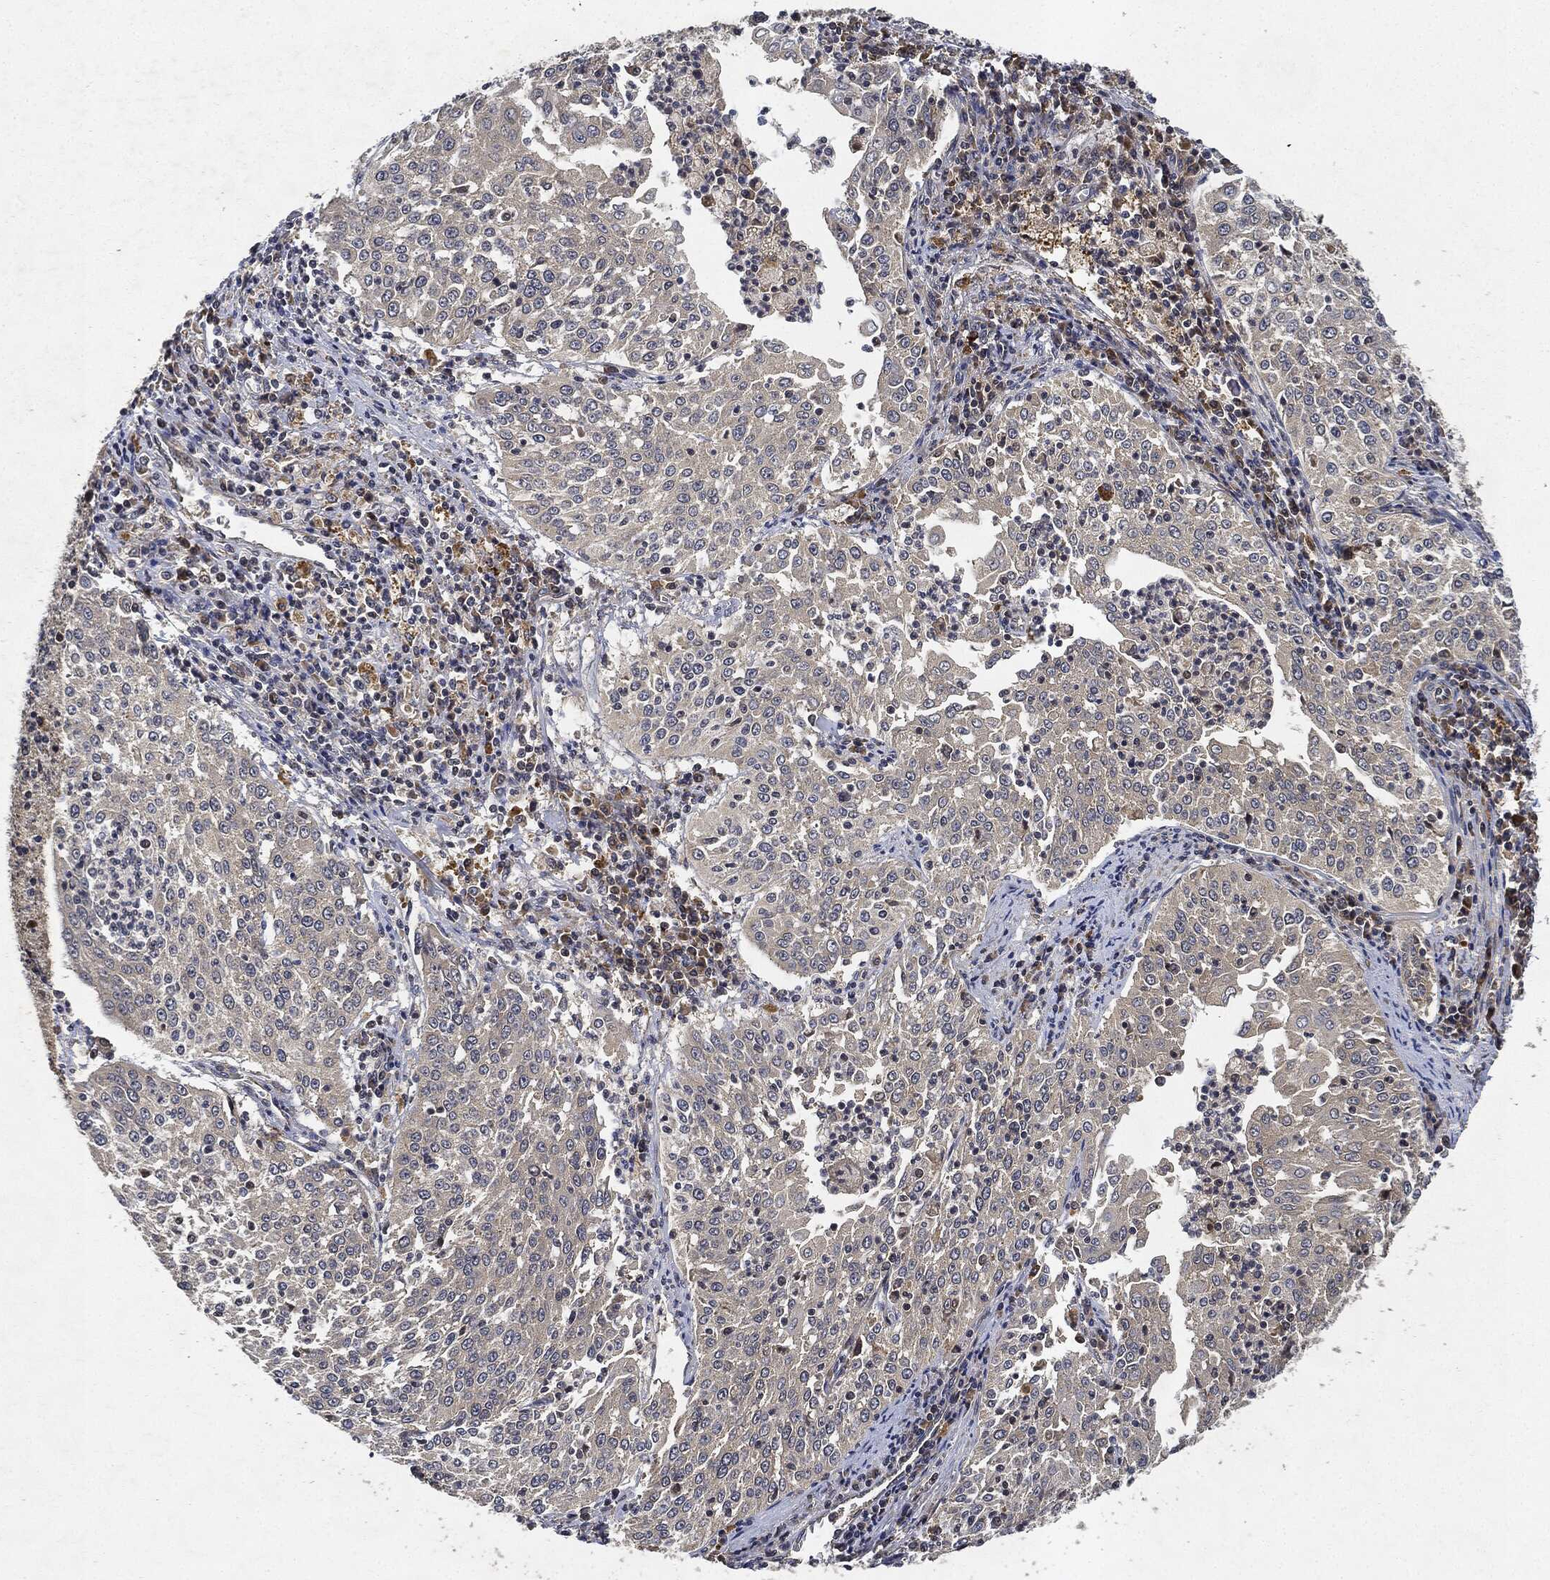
{"staining": {"intensity": "negative", "quantity": "none", "location": "none"}, "tissue": "cervical cancer", "cell_type": "Tumor cells", "image_type": "cancer", "snomed": [{"axis": "morphology", "description": "Squamous cell carcinoma, NOS"}, {"axis": "topography", "description": "Cervix"}], "caption": "This is an immunohistochemistry histopathology image of human cervical cancer. There is no staining in tumor cells.", "gene": "MLST8", "patient": {"sex": "female", "age": 41}}